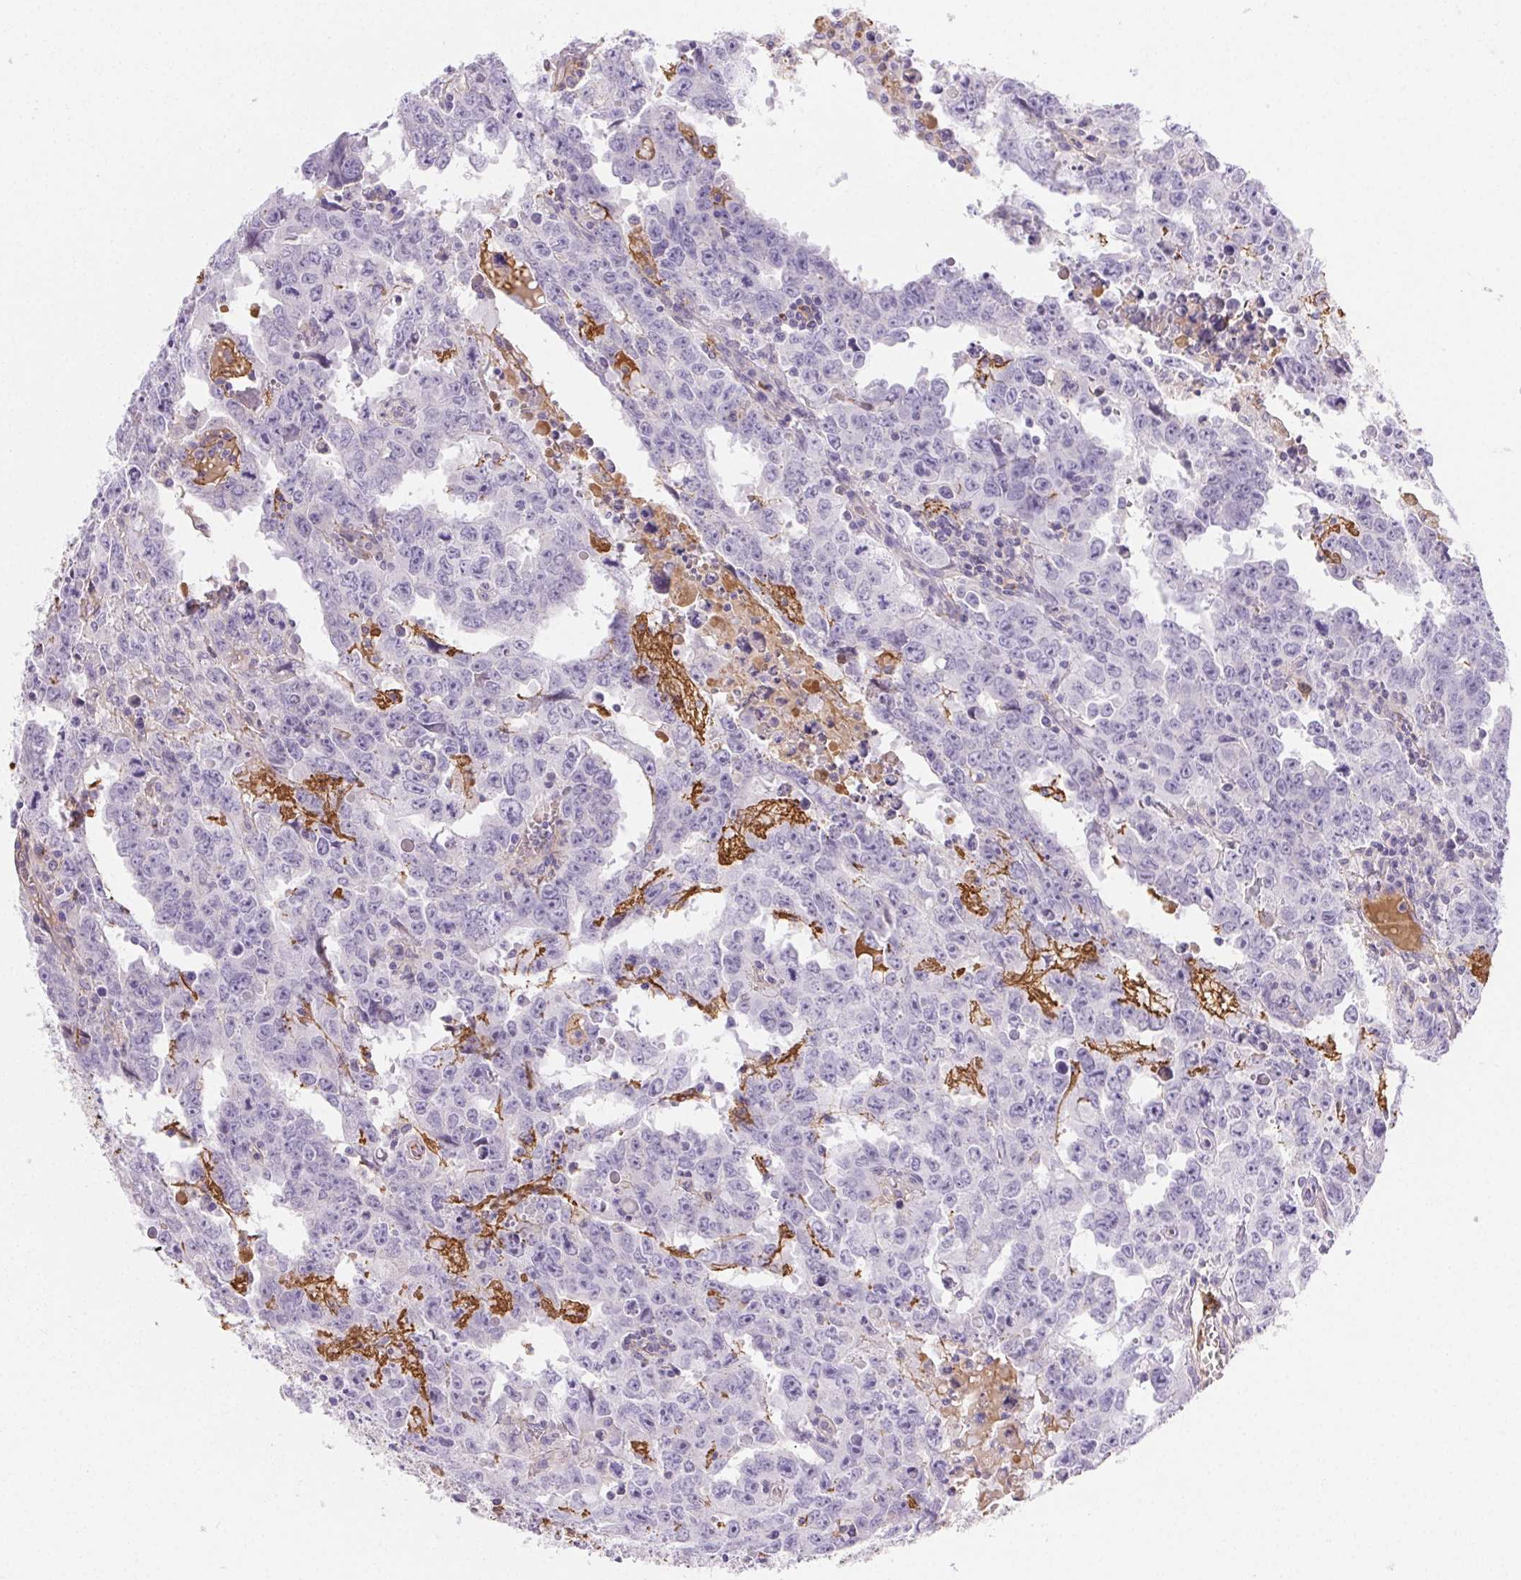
{"staining": {"intensity": "negative", "quantity": "none", "location": "none"}, "tissue": "testis cancer", "cell_type": "Tumor cells", "image_type": "cancer", "snomed": [{"axis": "morphology", "description": "Carcinoma, Embryonal, NOS"}, {"axis": "topography", "description": "Testis"}], "caption": "Immunohistochemical staining of human embryonal carcinoma (testis) displays no significant staining in tumor cells.", "gene": "FGA", "patient": {"sex": "male", "age": 22}}